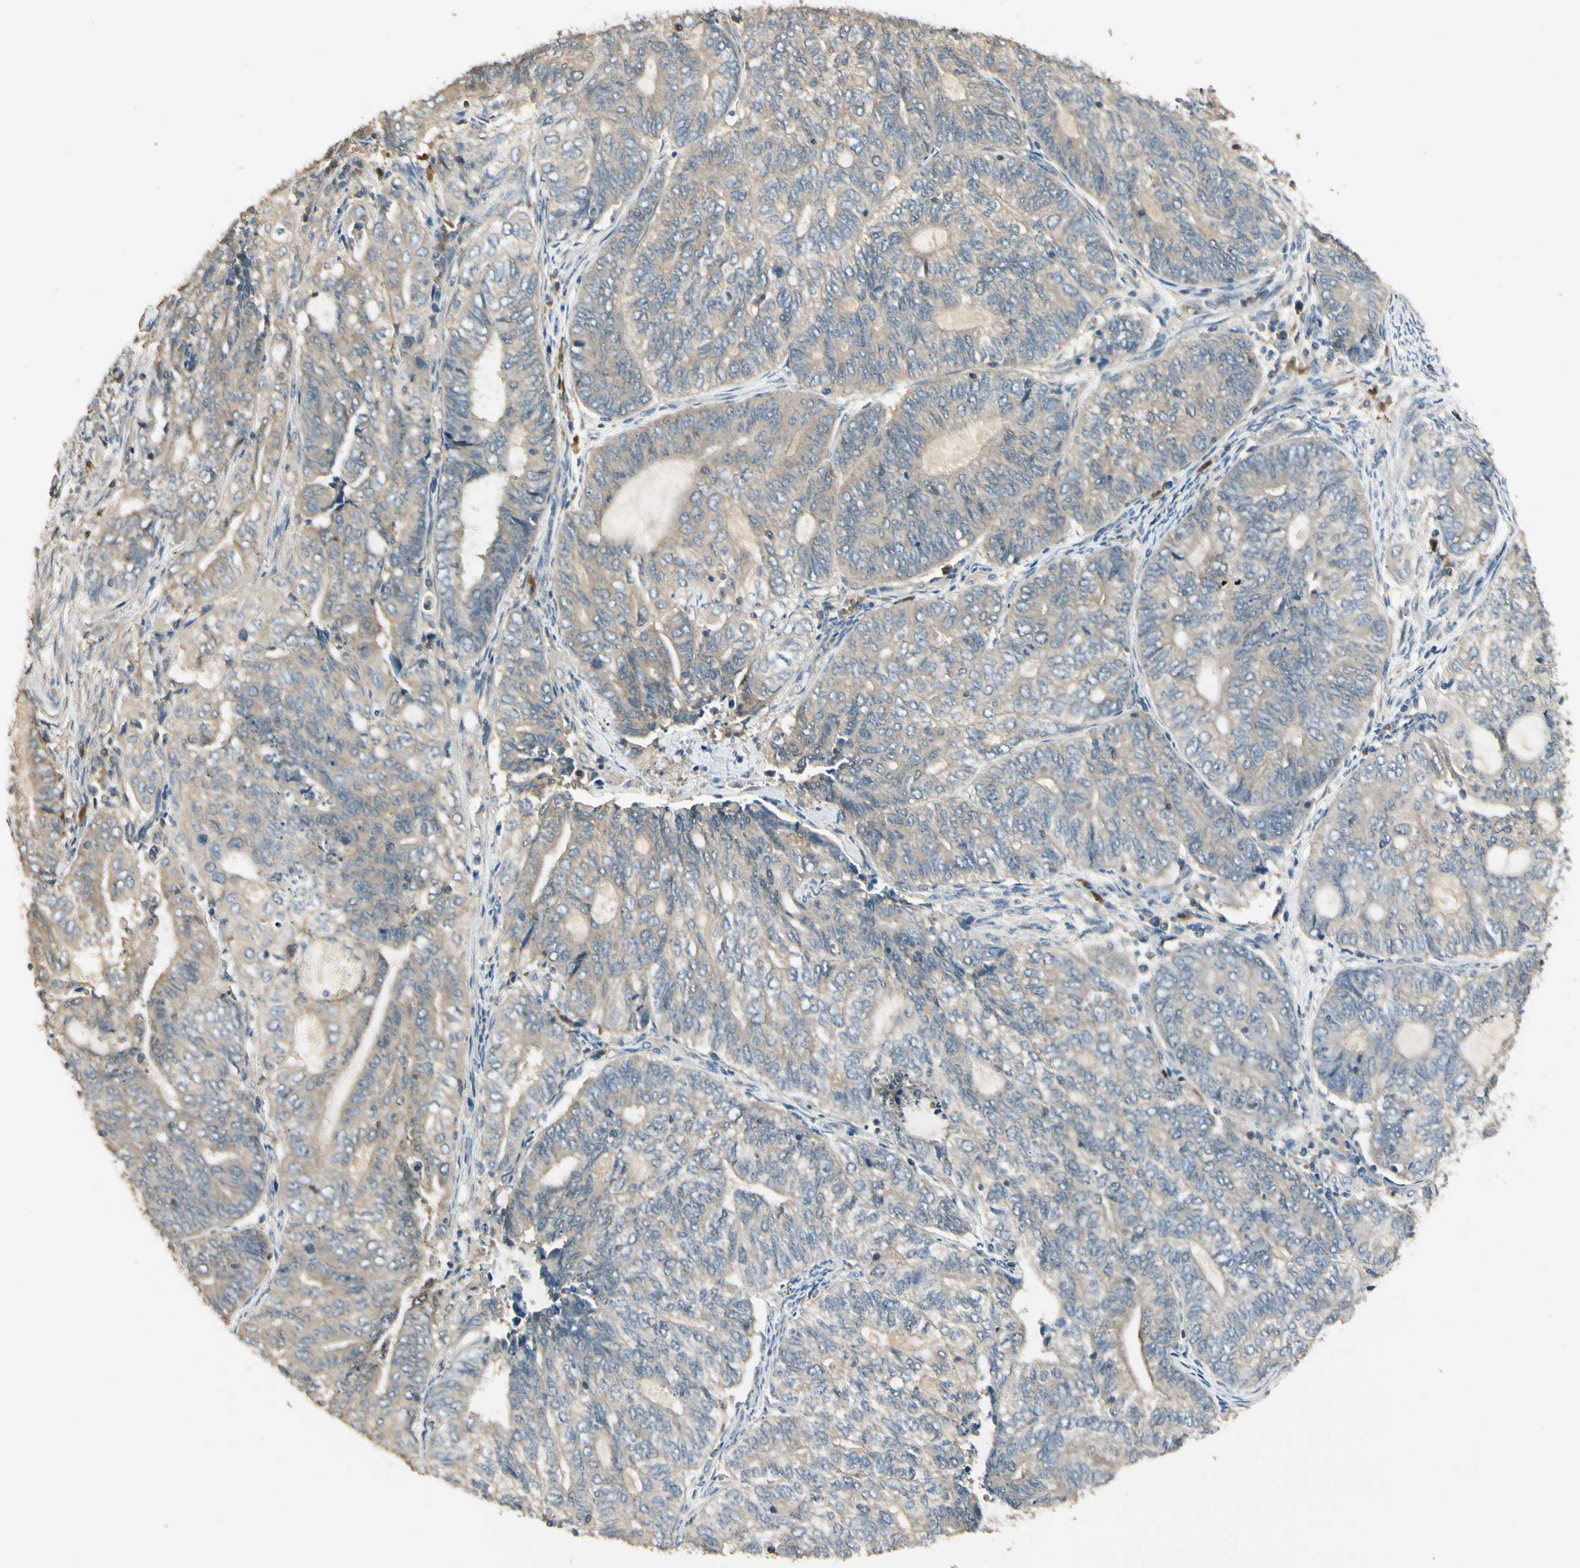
{"staining": {"intensity": "weak", "quantity": ">75%", "location": "cytoplasmic/membranous"}, "tissue": "endometrial cancer", "cell_type": "Tumor cells", "image_type": "cancer", "snomed": [{"axis": "morphology", "description": "Adenocarcinoma, NOS"}, {"axis": "topography", "description": "Uterus"}, {"axis": "topography", "description": "Endometrium"}], "caption": "This photomicrograph shows IHC staining of adenocarcinoma (endometrial), with low weak cytoplasmic/membranous positivity in about >75% of tumor cells.", "gene": "PLXNA1", "patient": {"sex": "female", "age": 70}}